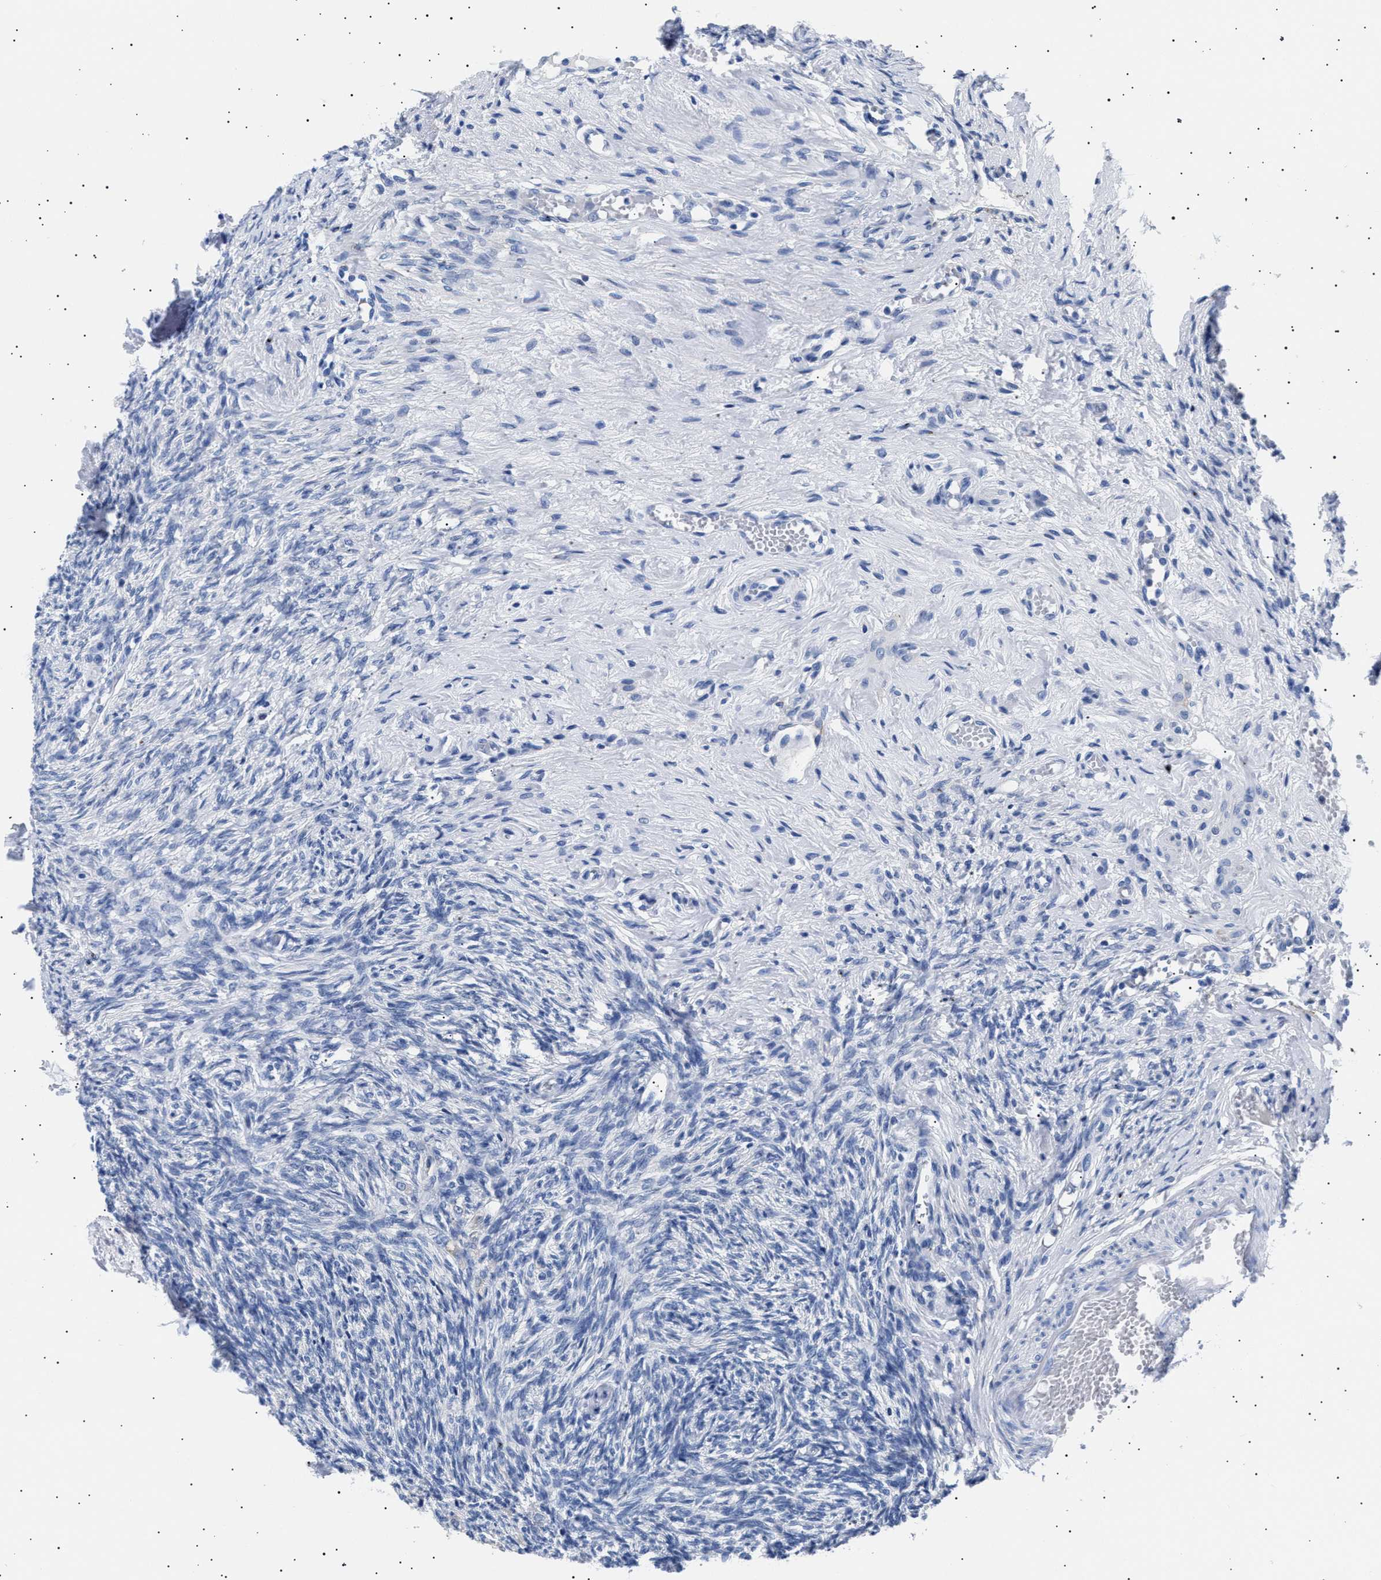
{"staining": {"intensity": "negative", "quantity": "none", "location": "none"}, "tissue": "ovary", "cell_type": "Follicle cells", "image_type": "normal", "snomed": [{"axis": "morphology", "description": "Normal tissue, NOS"}, {"axis": "topography", "description": "Ovary"}], "caption": "Immunohistochemistry (IHC) of benign ovary displays no staining in follicle cells. (Stains: DAB (3,3'-diaminobenzidine) immunohistochemistry (IHC) with hematoxylin counter stain, Microscopy: brightfield microscopy at high magnification).", "gene": "HEMGN", "patient": {"sex": "female", "age": 41}}